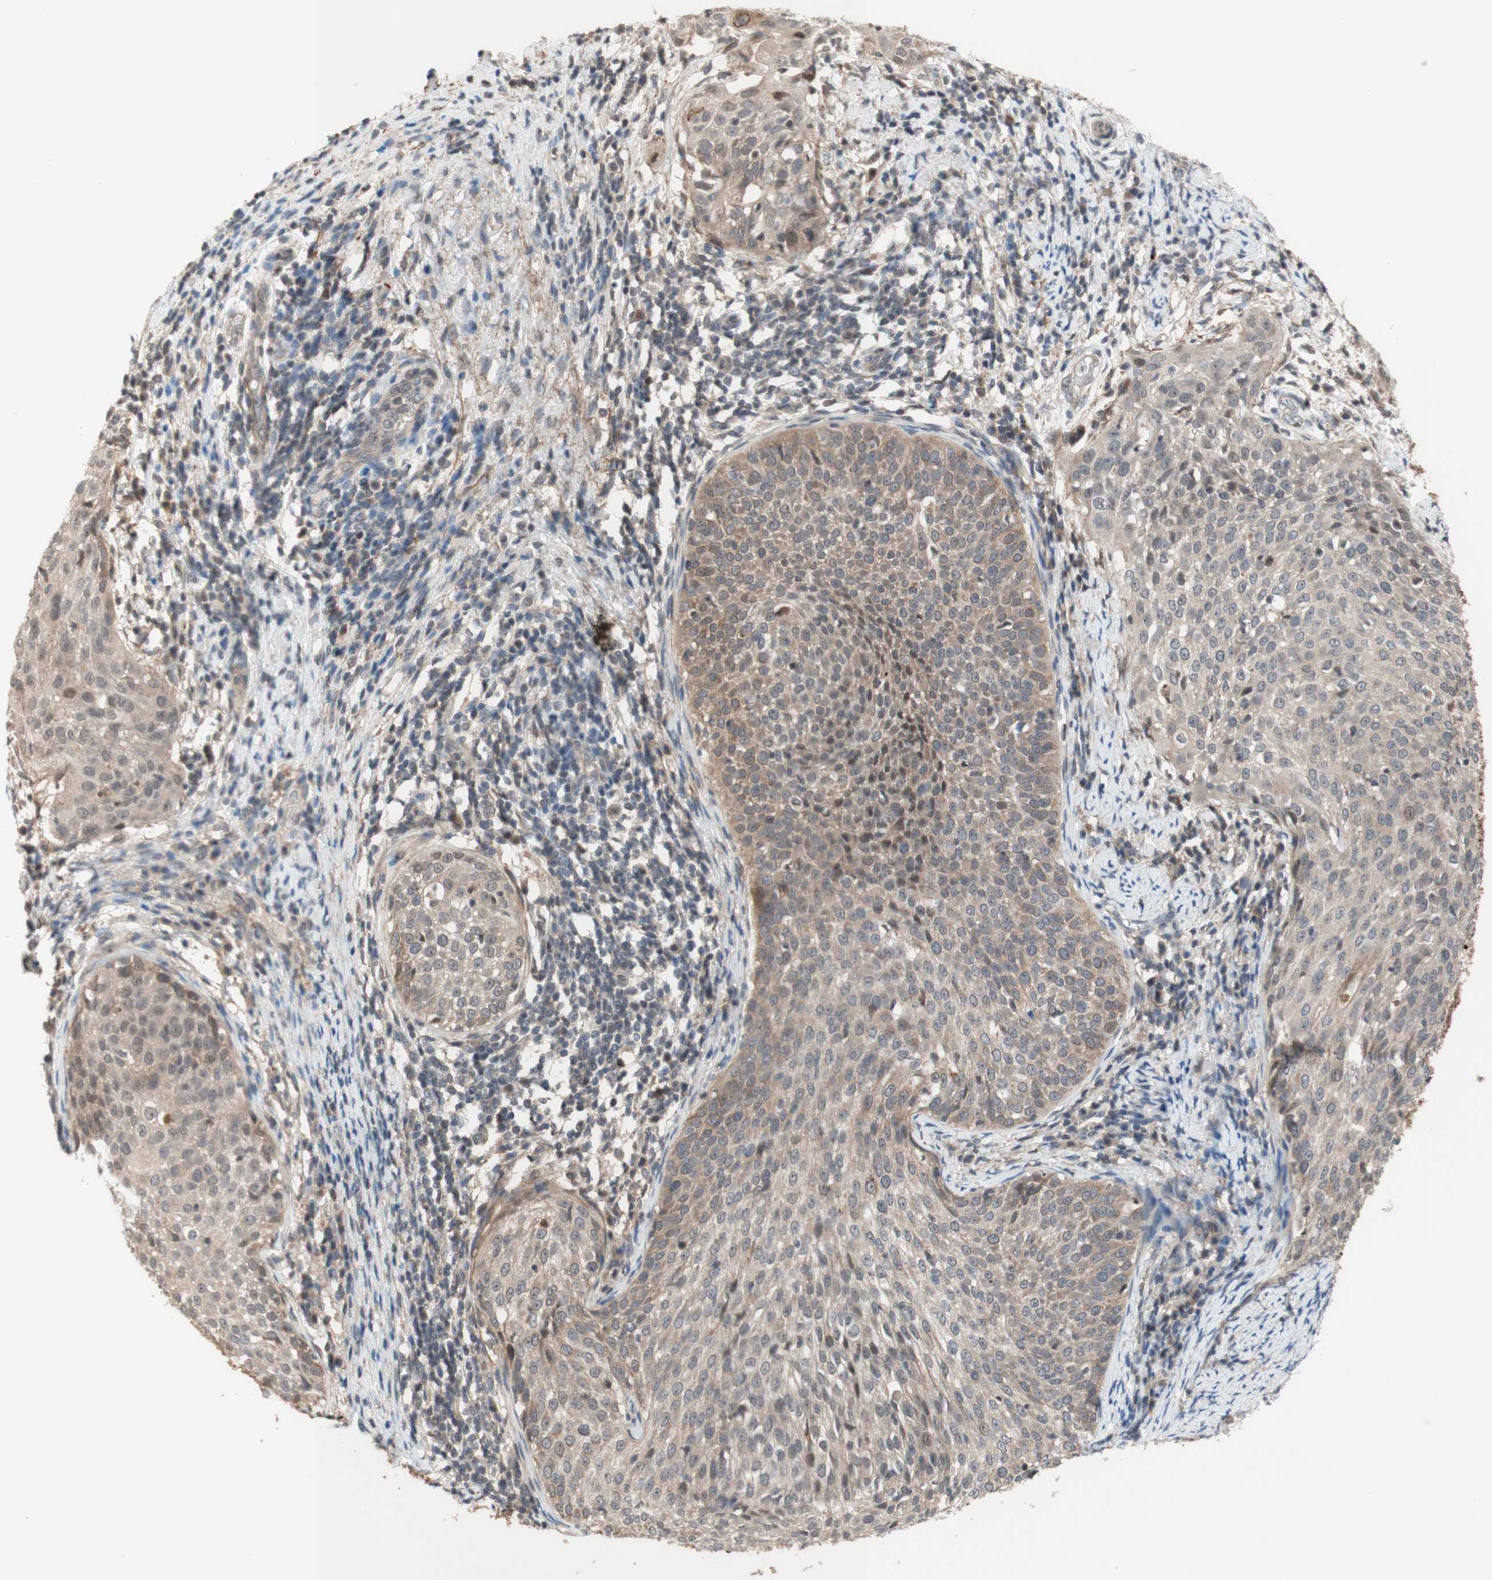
{"staining": {"intensity": "weak", "quantity": ">75%", "location": "cytoplasmic/membranous"}, "tissue": "cervical cancer", "cell_type": "Tumor cells", "image_type": "cancer", "snomed": [{"axis": "morphology", "description": "Squamous cell carcinoma, NOS"}, {"axis": "topography", "description": "Cervix"}], "caption": "Tumor cells reveal weak cytoplasmic/membranous expression in about >75% of cells in squamous cell carcinoma (cervical).", "gene": "CD55", "patient": {"sex": "female", "age": 51}}